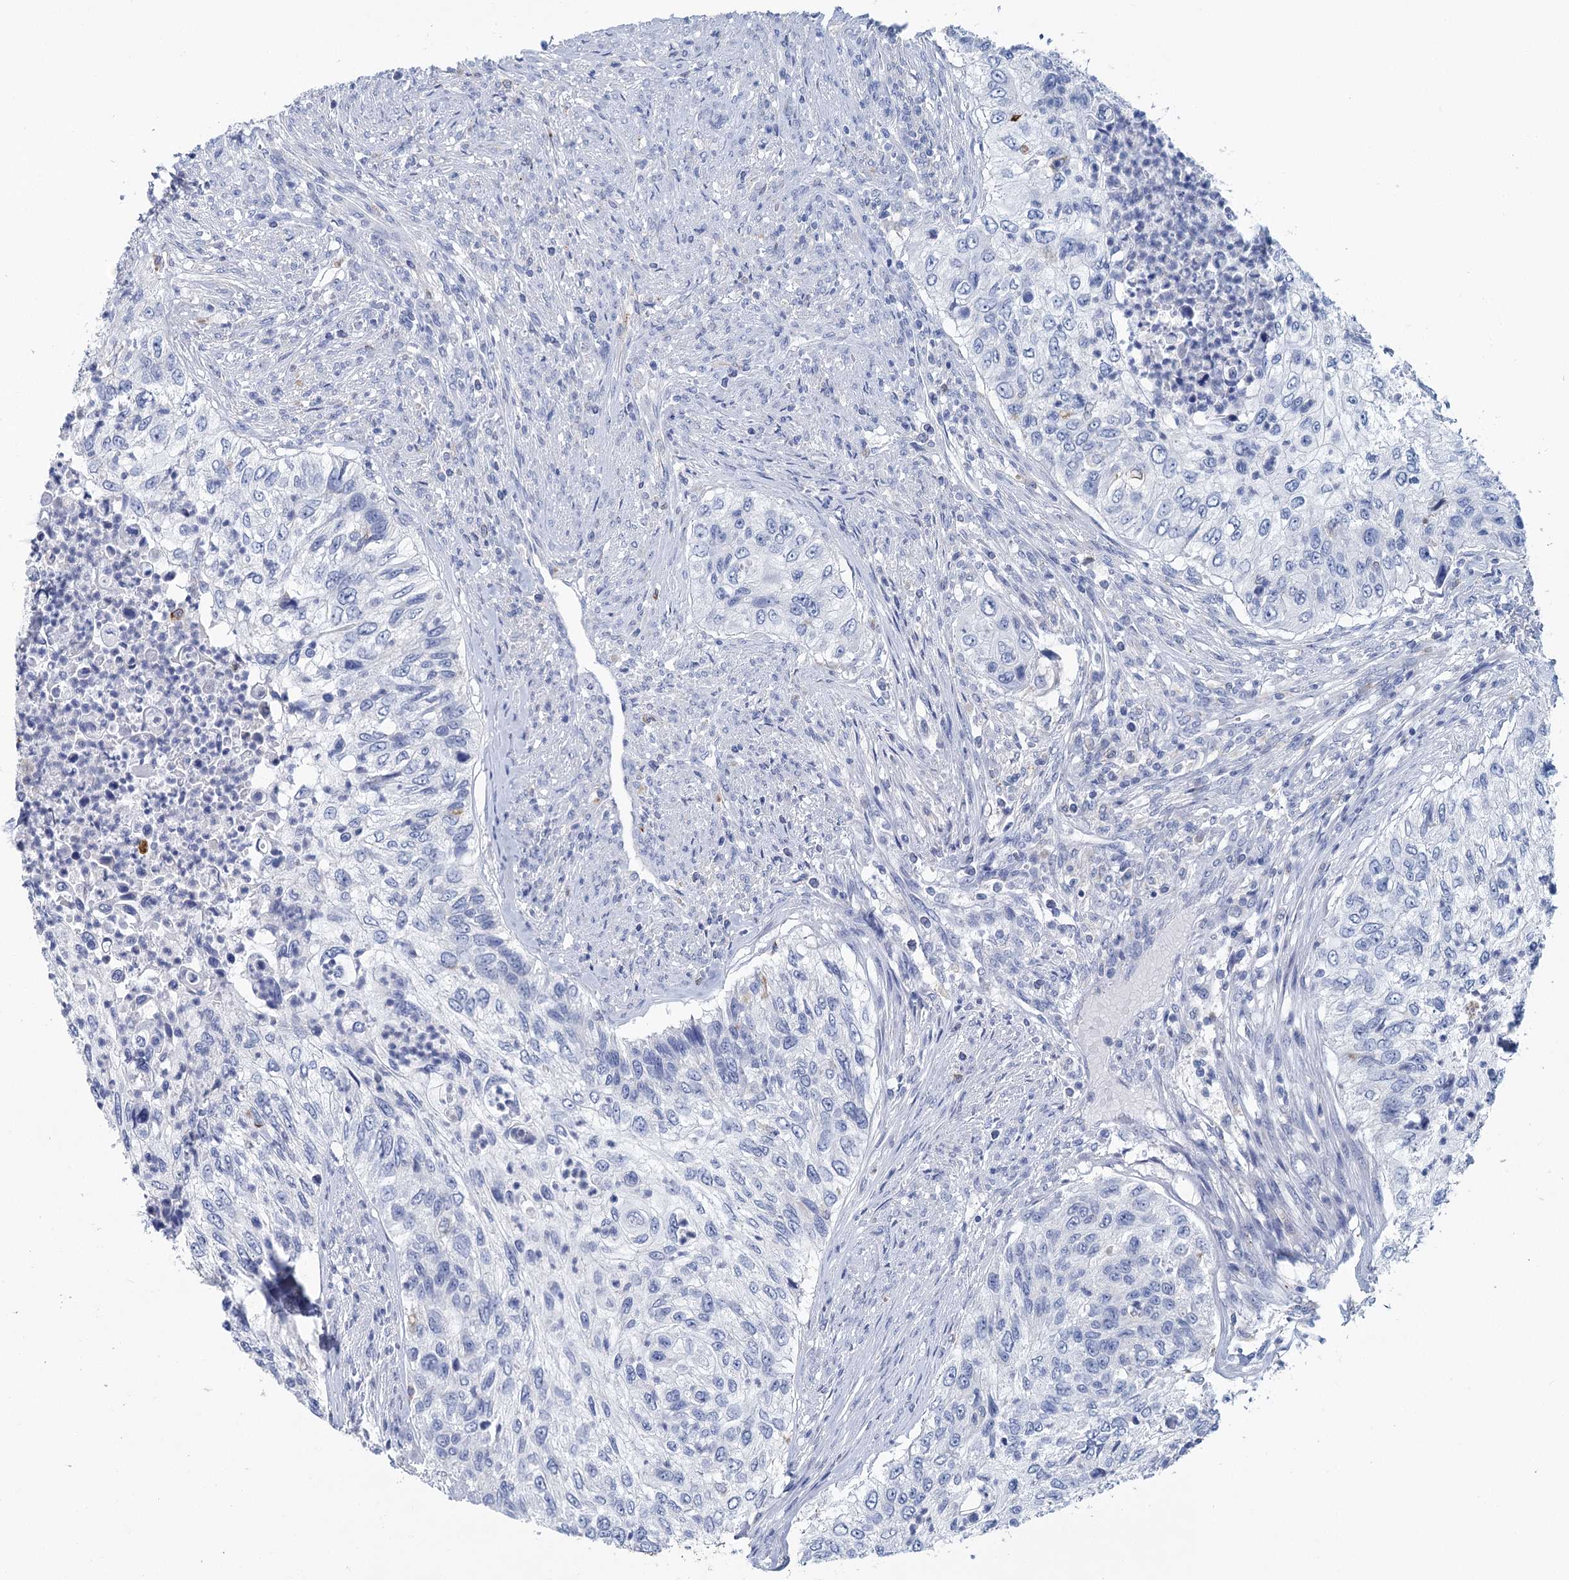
{"staining": {"intensity": "negative", "quantity": "none", "location": "none"}, "tissue": "urothelial cancer", "cell_type": "Tumor cells", "image_type": "cancer", "snomed": [{"axis": "morphology", "description": "Urothelial carcinoma, High grade"}, {"axis": "topography", "description": "Urinary bladder"}], "caption": "IHC of human high-grade urothelial carcinoma displays no staining in tumor cells. The staining is performed using DAB brown chromogen with nuclei counter-stained in using hematoxylin.", "gene": "METTL7B", "patient": {"sex": "female", "age": 60}}